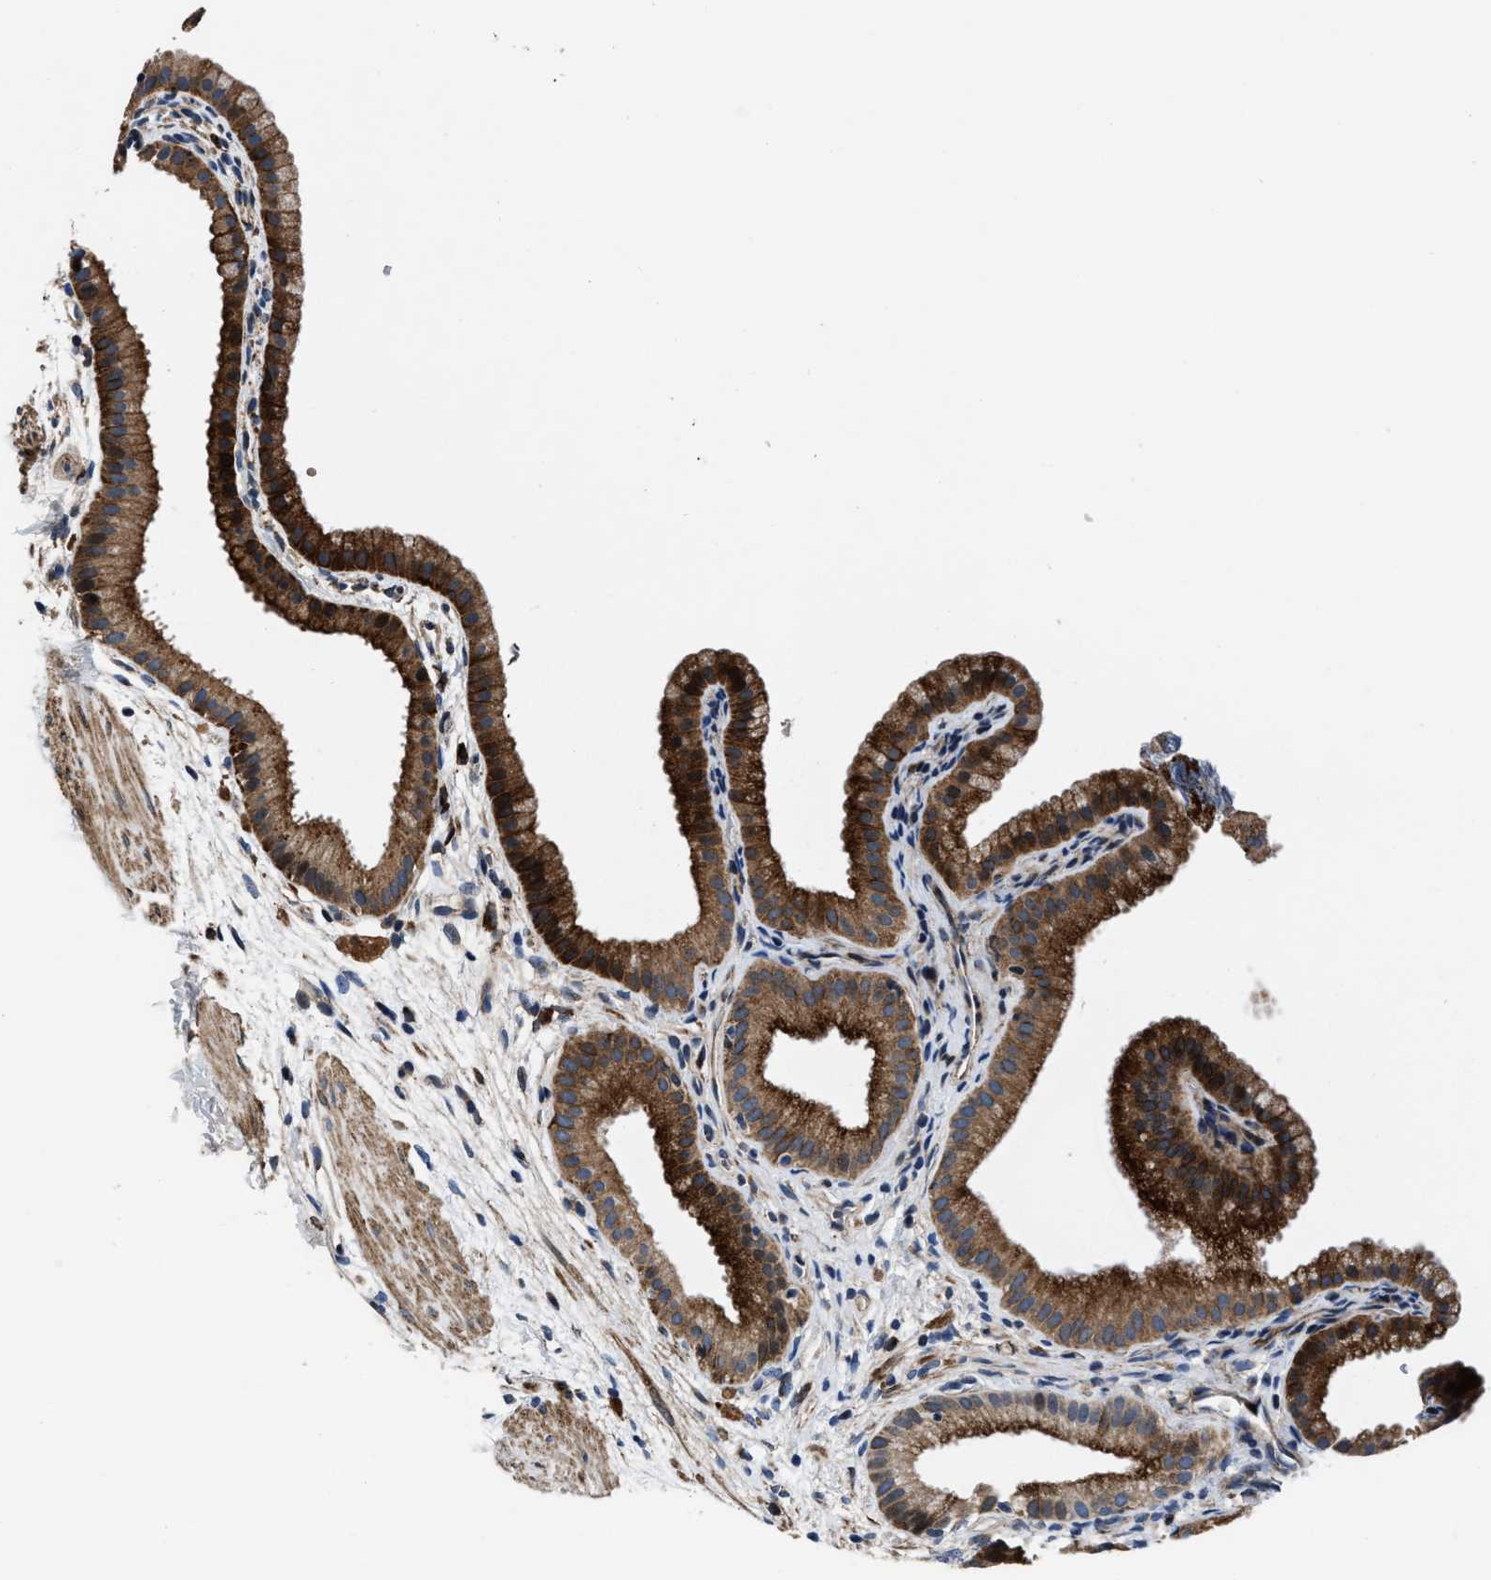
{"staining": {"intensity": "strong", "quantity": ">75%", "location": "cytoplasmic/membranous"}, "tissue": "gallbladder", "cell_type": "Glandular cells", "image_type": "normal", "snomed": [{"axis": "morphology", "description": "Normal tissue, NOS"}, {"axis": "topography", "description": "Gallbladder"}], "caption": "The histopathology image shows immunohistochemical staining of unremarkable gallbladder. There is strong cytoplasmic/membranous positivity is appreciated in approximately >75% of glandular cells. The staining was performed using DAB (3,3'-diaminobenzidine), with brown indicating positive protein expression. Nuclei are stained blue with hematoxylin.", "gene": "C2orf66", "patient": {"sex": "female", "age": 64}}